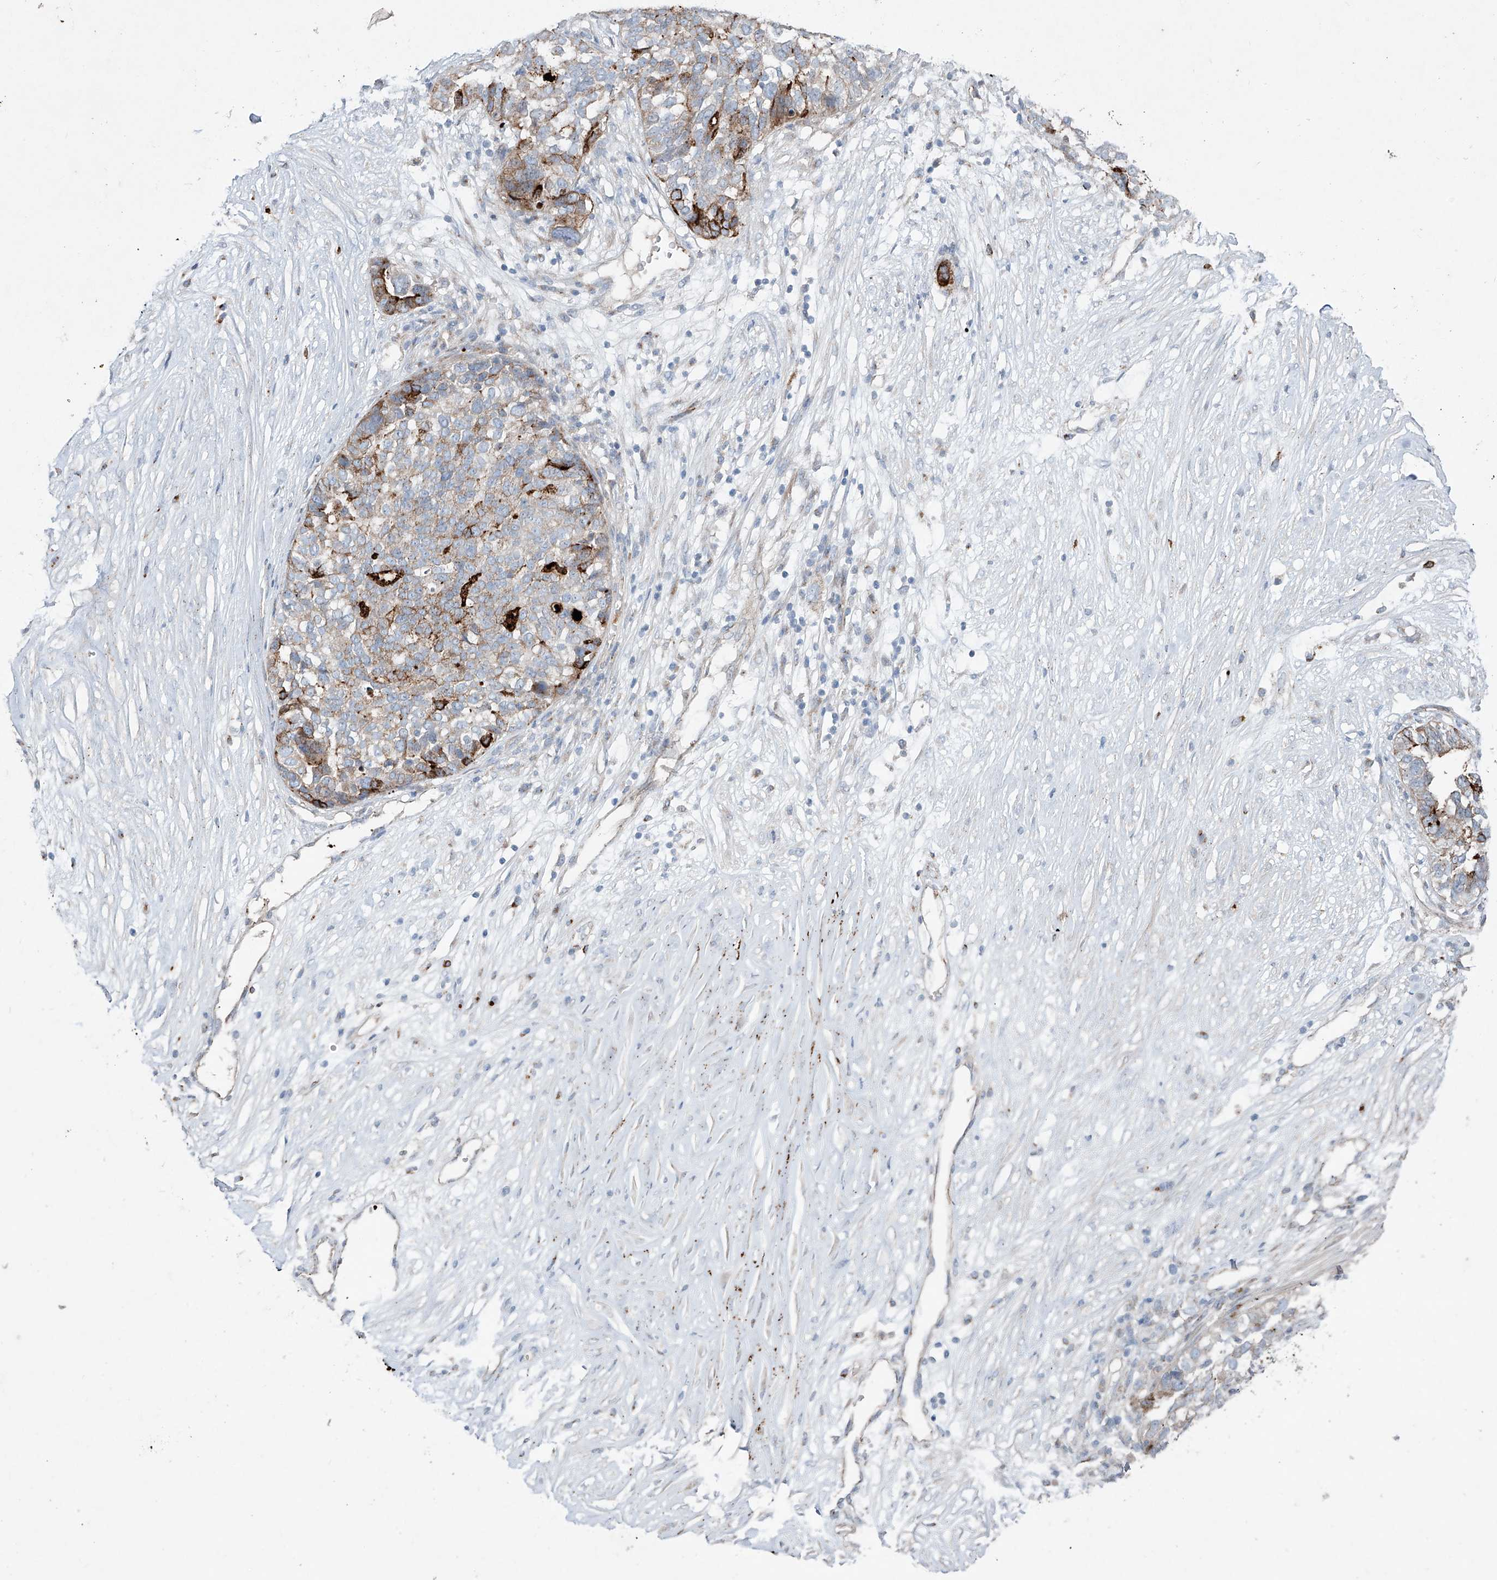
{"staining": {"intensity": "moderate", "quantity": "25%-75%", "location": "cytoplasmic/membranous"}, "tissue": "ovarian cancer", "cell_type": "Tumor cells", "image_type": "cancer", "snomed": [{"axis": "morphology", "description": "Cystadenocarcinoma, serous, NOS"}, {"axis": "topography", "description": "Ovary"}], "caption": "Protein positivity by immunohistochemistry demonstrates moderate cytoplasmic/membranous expression in approximately 25%-75% of tumor cells in ovarian cancer. The protein is shown in brown color, while the nuclei are stained blue.", "gene": "CDH5", "patient": {"sex": "female", "age": 59}}